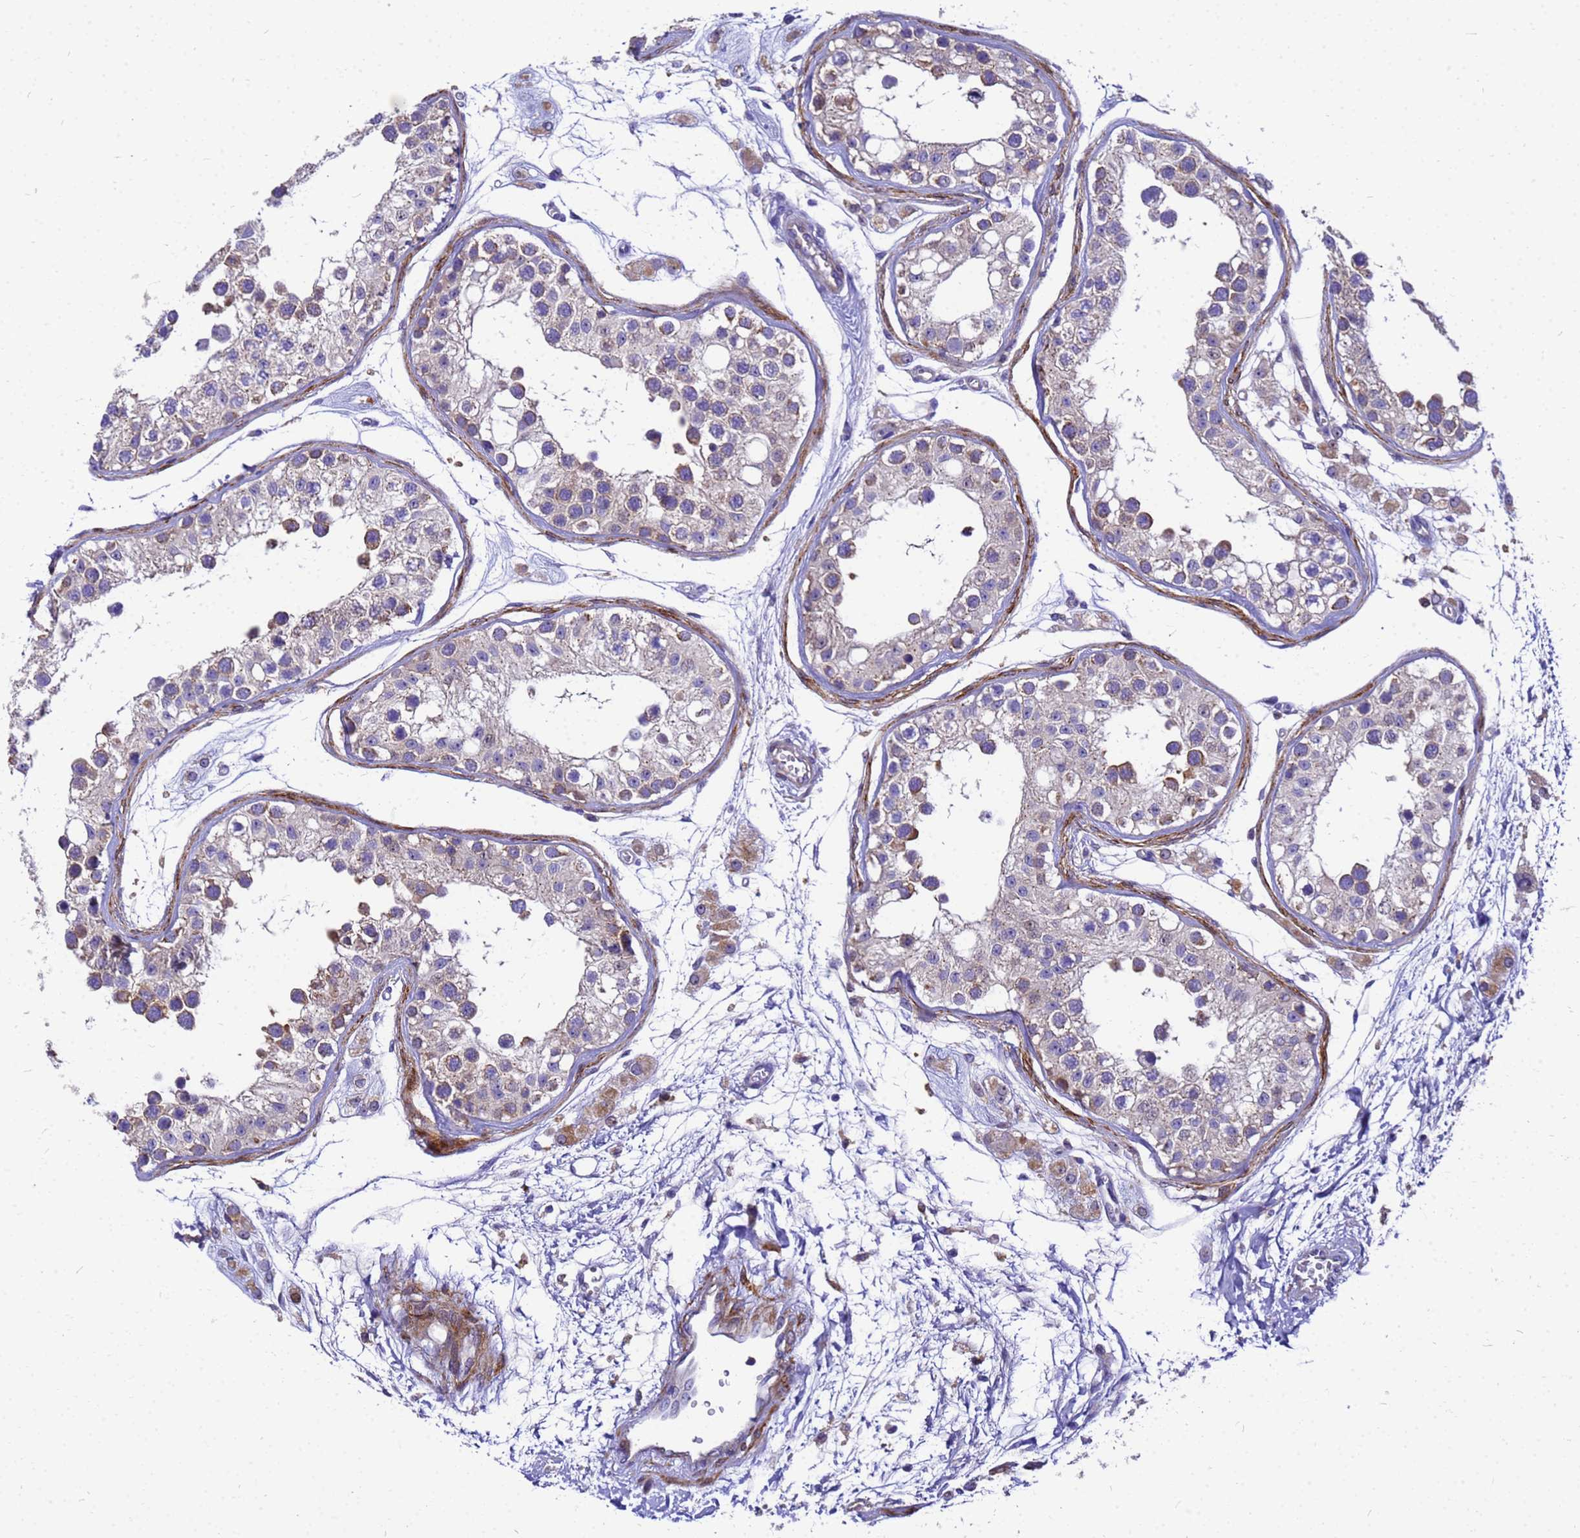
{"staining": {"intensity": "weak", "quantity": "25%-75%", "location": "cytoplasmic/membranous"}, "tissue": "testis", "cell_type": "Cells in seminiferous ducts", "image_type": "normal", "snomed": [{"axis": "morphology", "description": "Normal tissue, NOS"}, {"axis": "morphology", "description": "Adenocarcinoma, metastatic, NOS"}, {"axis": "topography", "description": "Testis"}], "caption": "Immunohistochemistry (IHC) micrograph of unremarkable human testis stained for a protein (brown), which shows low levels of weak cytoplasmic/membranous positivity in about 25%-75% of cells in seminiferous ducts.", "gene": "POP7", "patient": {"sex": "male", "age": 26}}